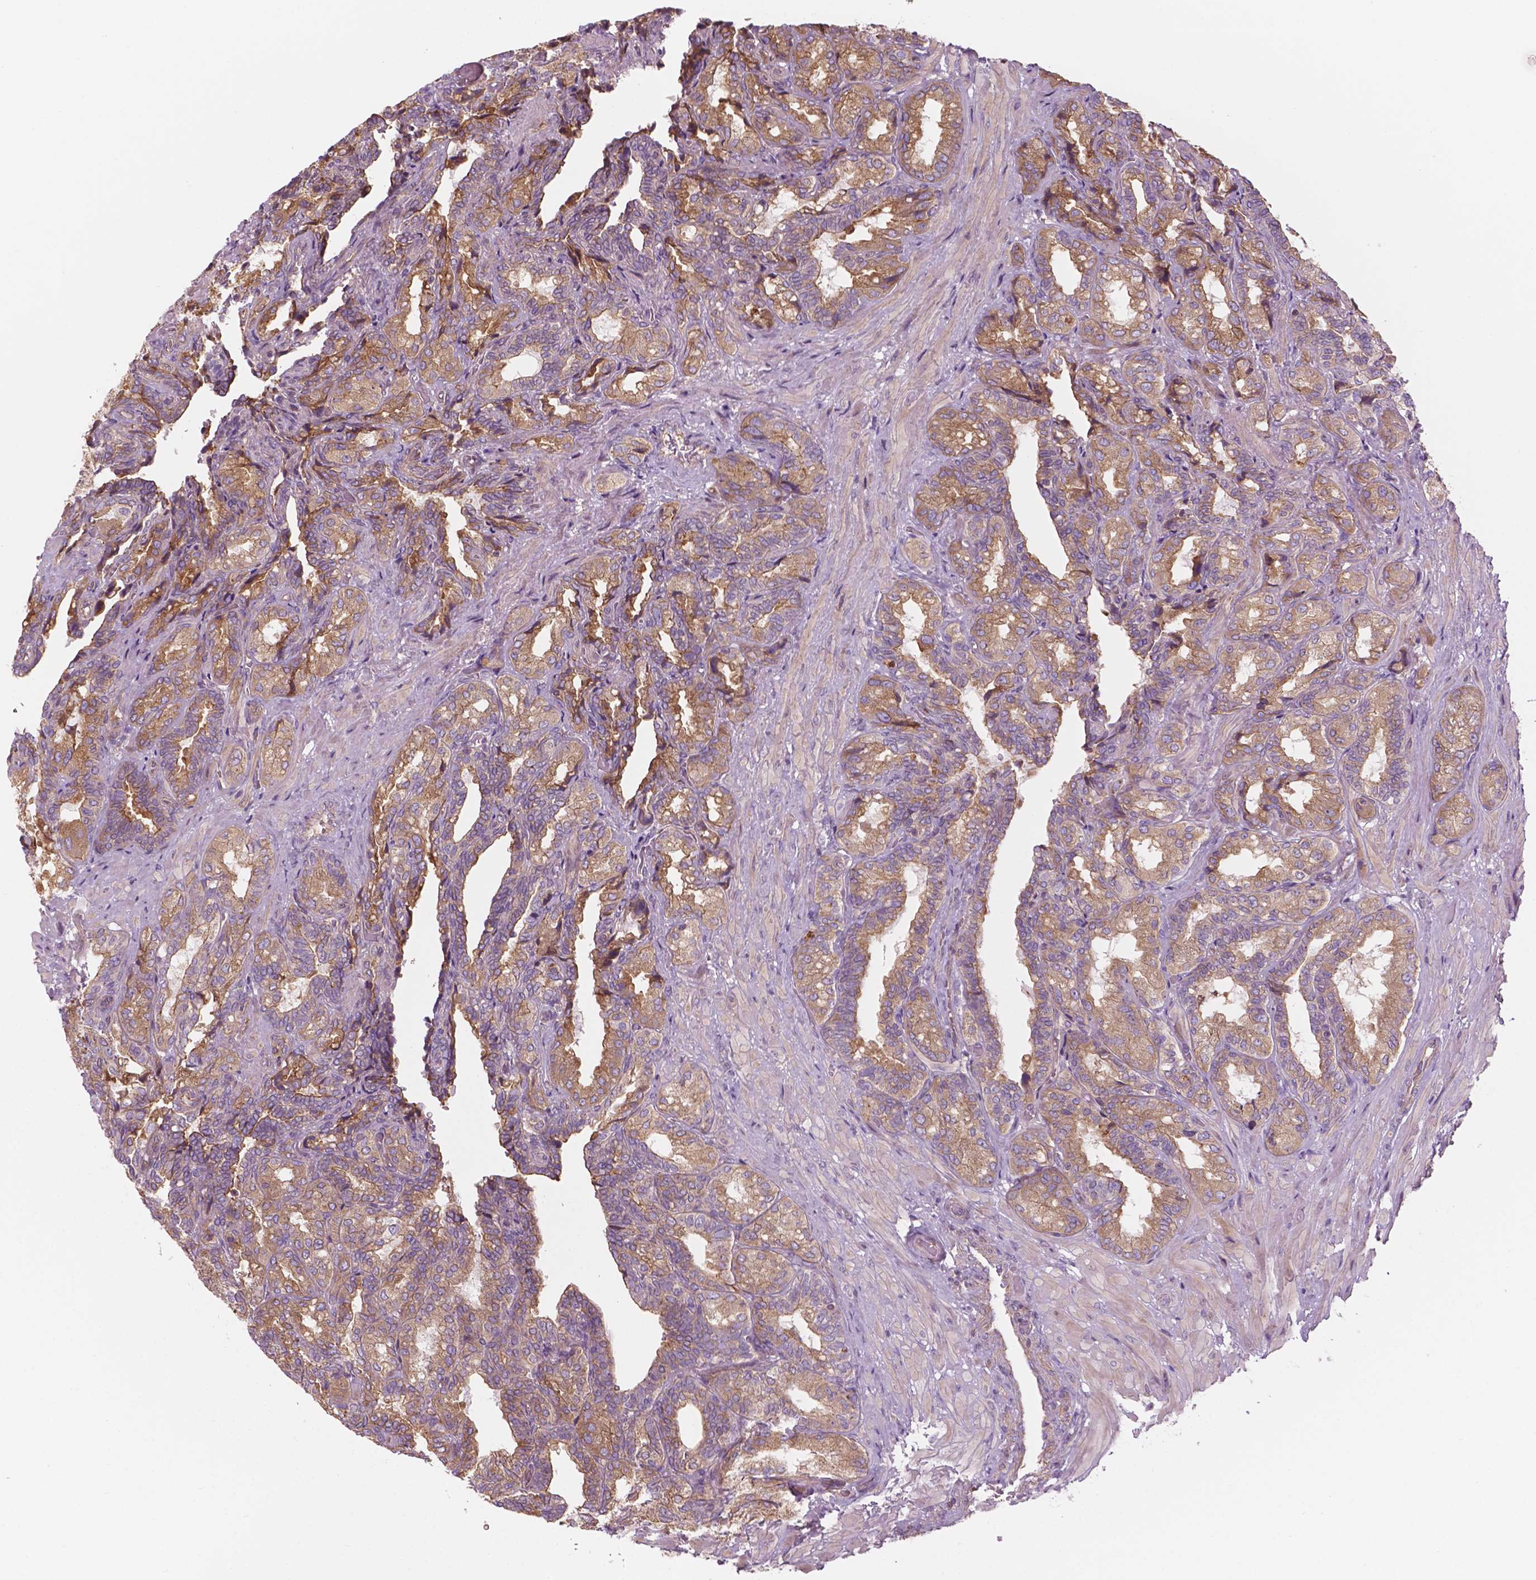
{"staining": {"intensity": "moderate", "quantity": ">75%", "location": "cytoplasmic/membranous"}, "tissue": "seminal vesicle", "cell_type": "Glandular cells", "image_type": "normal", "snomed": [{"axis": "morphology", "description": "Normal tissue, NOS"}, {"axis": "topography", "description": "Seminal veicle"}], "caption": "Immunohistochemical staining of benign human seminal vesicle shows moderate cytoplasmic/membranous protein positivity in approximately >75% of glandular cells.", "gene": "SURF4", "patient": {"sex": "male", "age": 68}}